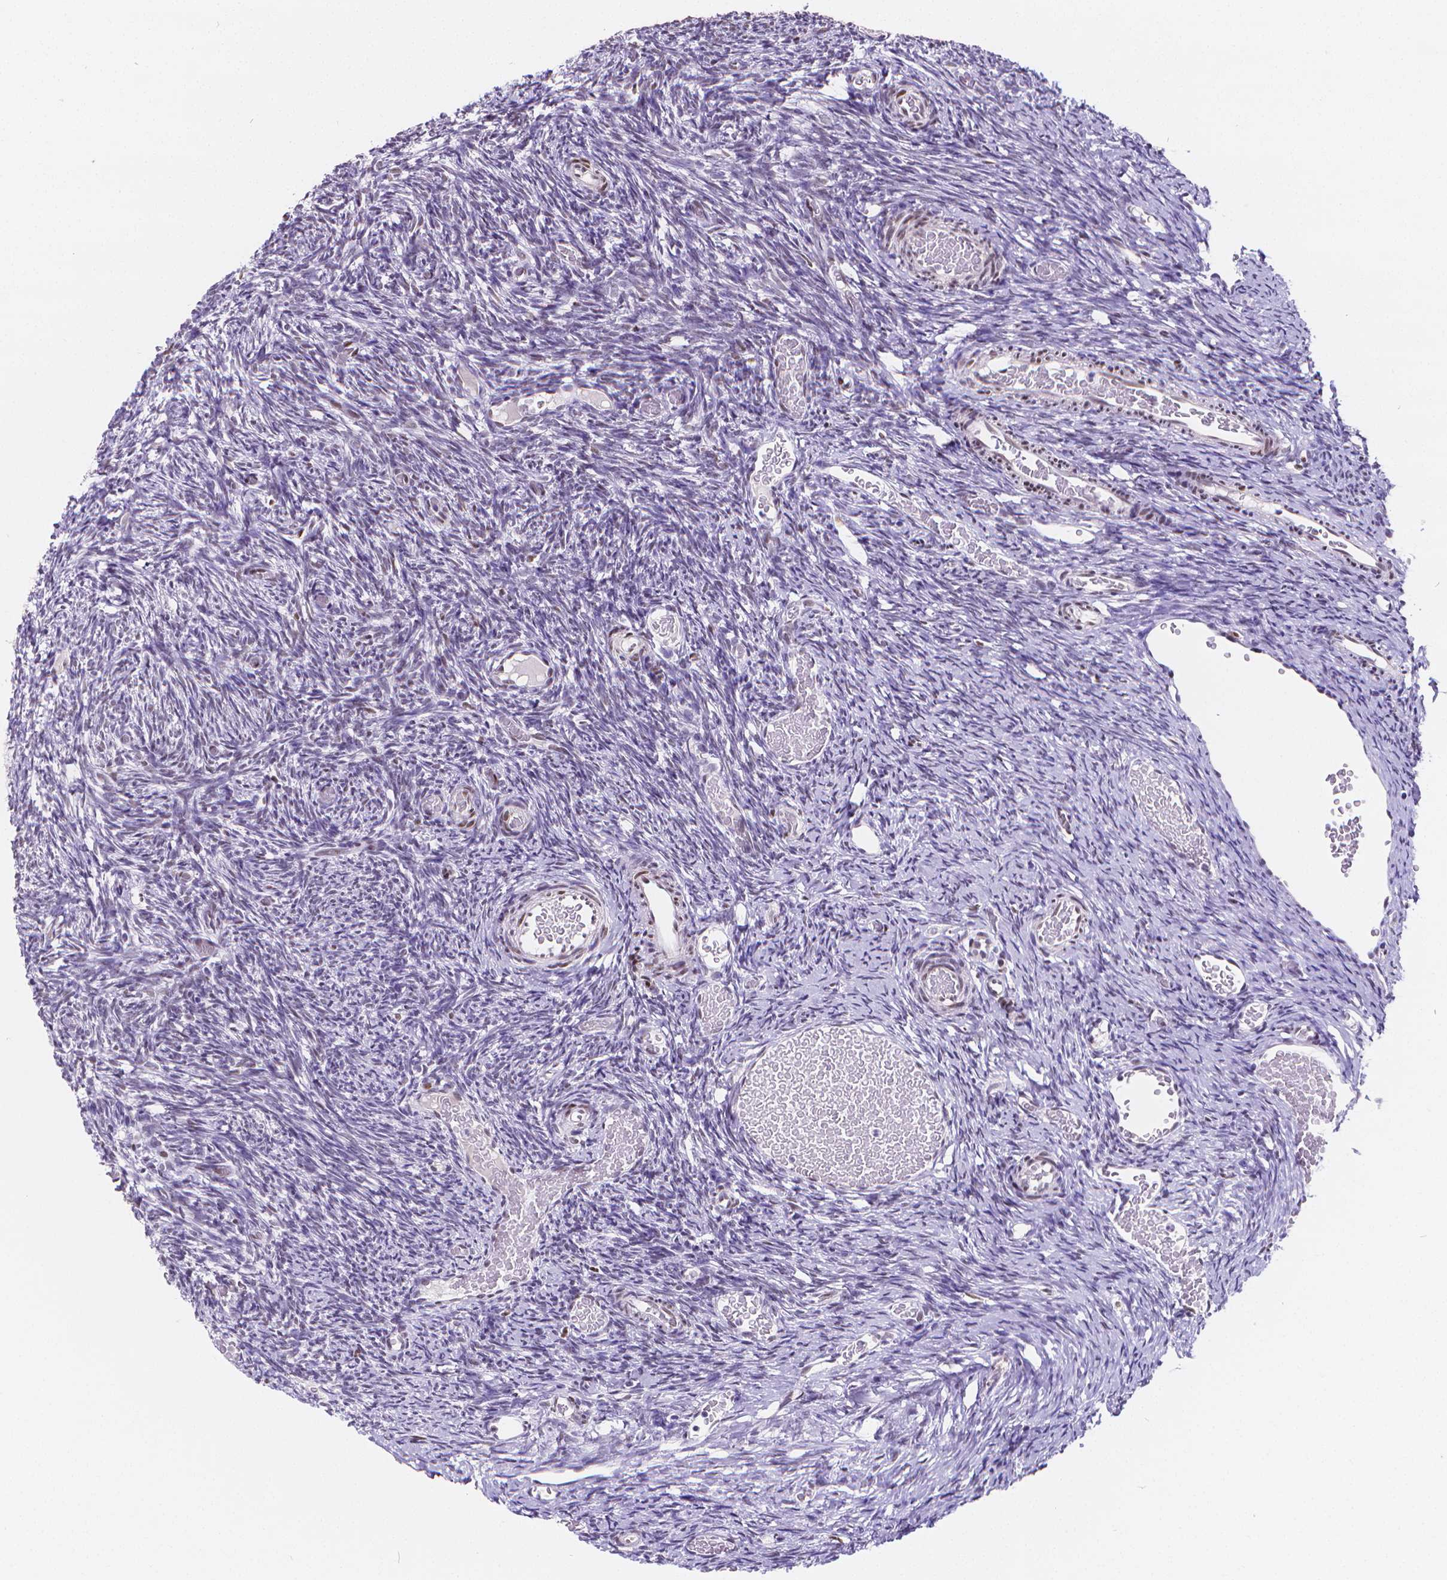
{"staining": {"intensity": "negative", "quantity": "none", "location": "none"}, "tissue": "ovary", "cell_type": "Ovarian stroma cells", "image_type": "normal", "snomed": [{"axis": "morphology", "description": "Normal tissue, NOS"}, {"axis": "topography", "description": "Ovary"}], "caption": "A high-resolution image shows IHC staining of benign ovary, which displays no significant positivity in ovarian stroma cells.", "gene": "MEF2C", "patient": {"sex": "female", "age": 39}}